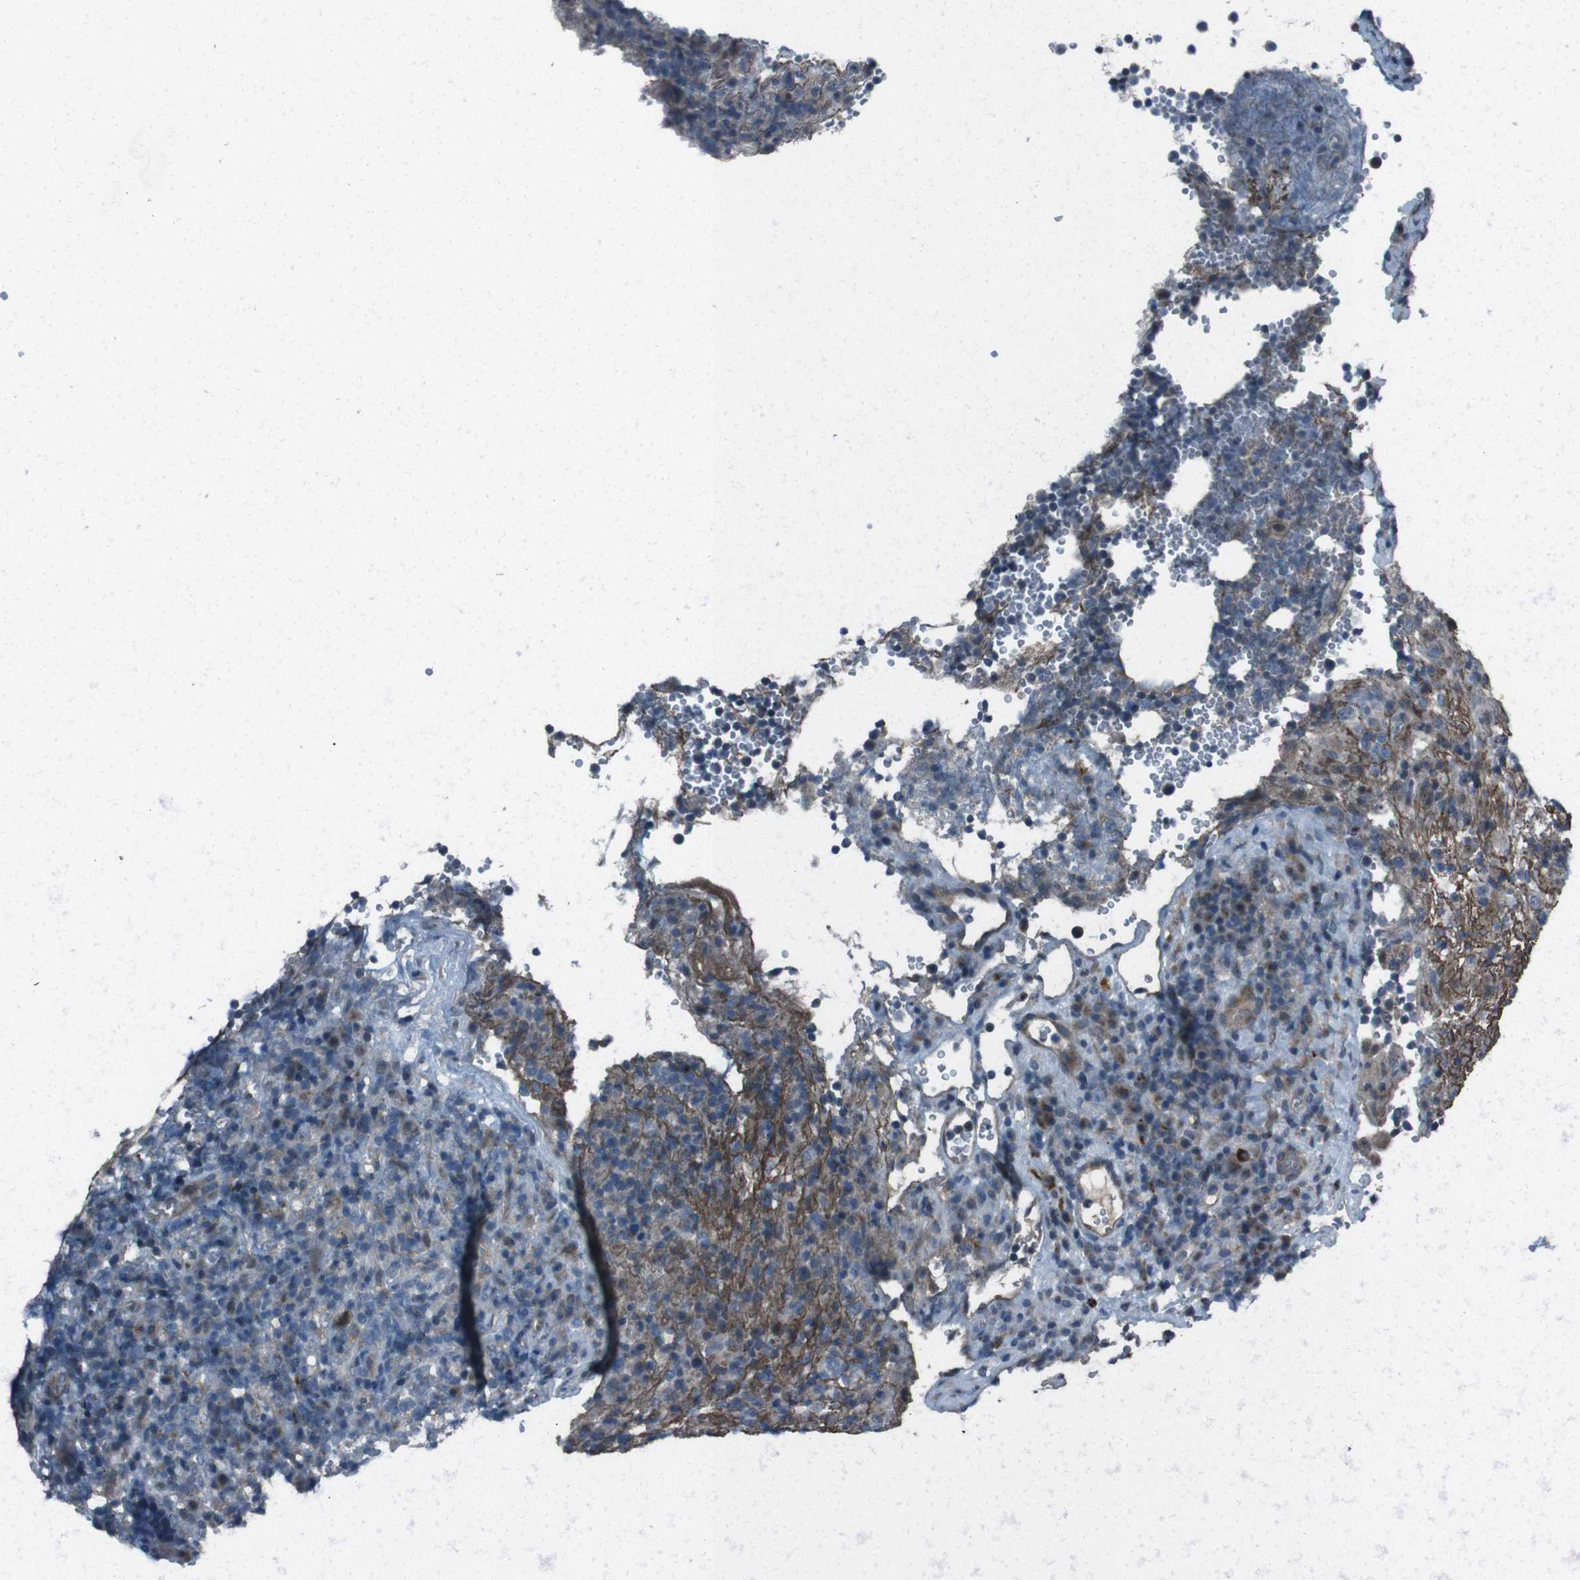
{"staining": {"intensity": "moderate", "quantity": "<25%", "location": "cytoplasmic/membranous"}, "tissue": "lymphoma", "cell_type": "Tumor cells", "image_type": "cancer", "snomed": [{"axis": "morphology", "description": "Malignant lymphoma, non-Hodgkin's type, High grade"}, {"axis": "topography", "description": "Lymph node"}], "caption": "High-grade malignant lymphoma, non-Hodgkin's type stained with a protein marker reveals moderate staining in tumor cells.", "gene": "EFNA5", "patient": {"sex": "female", "age": 76}}